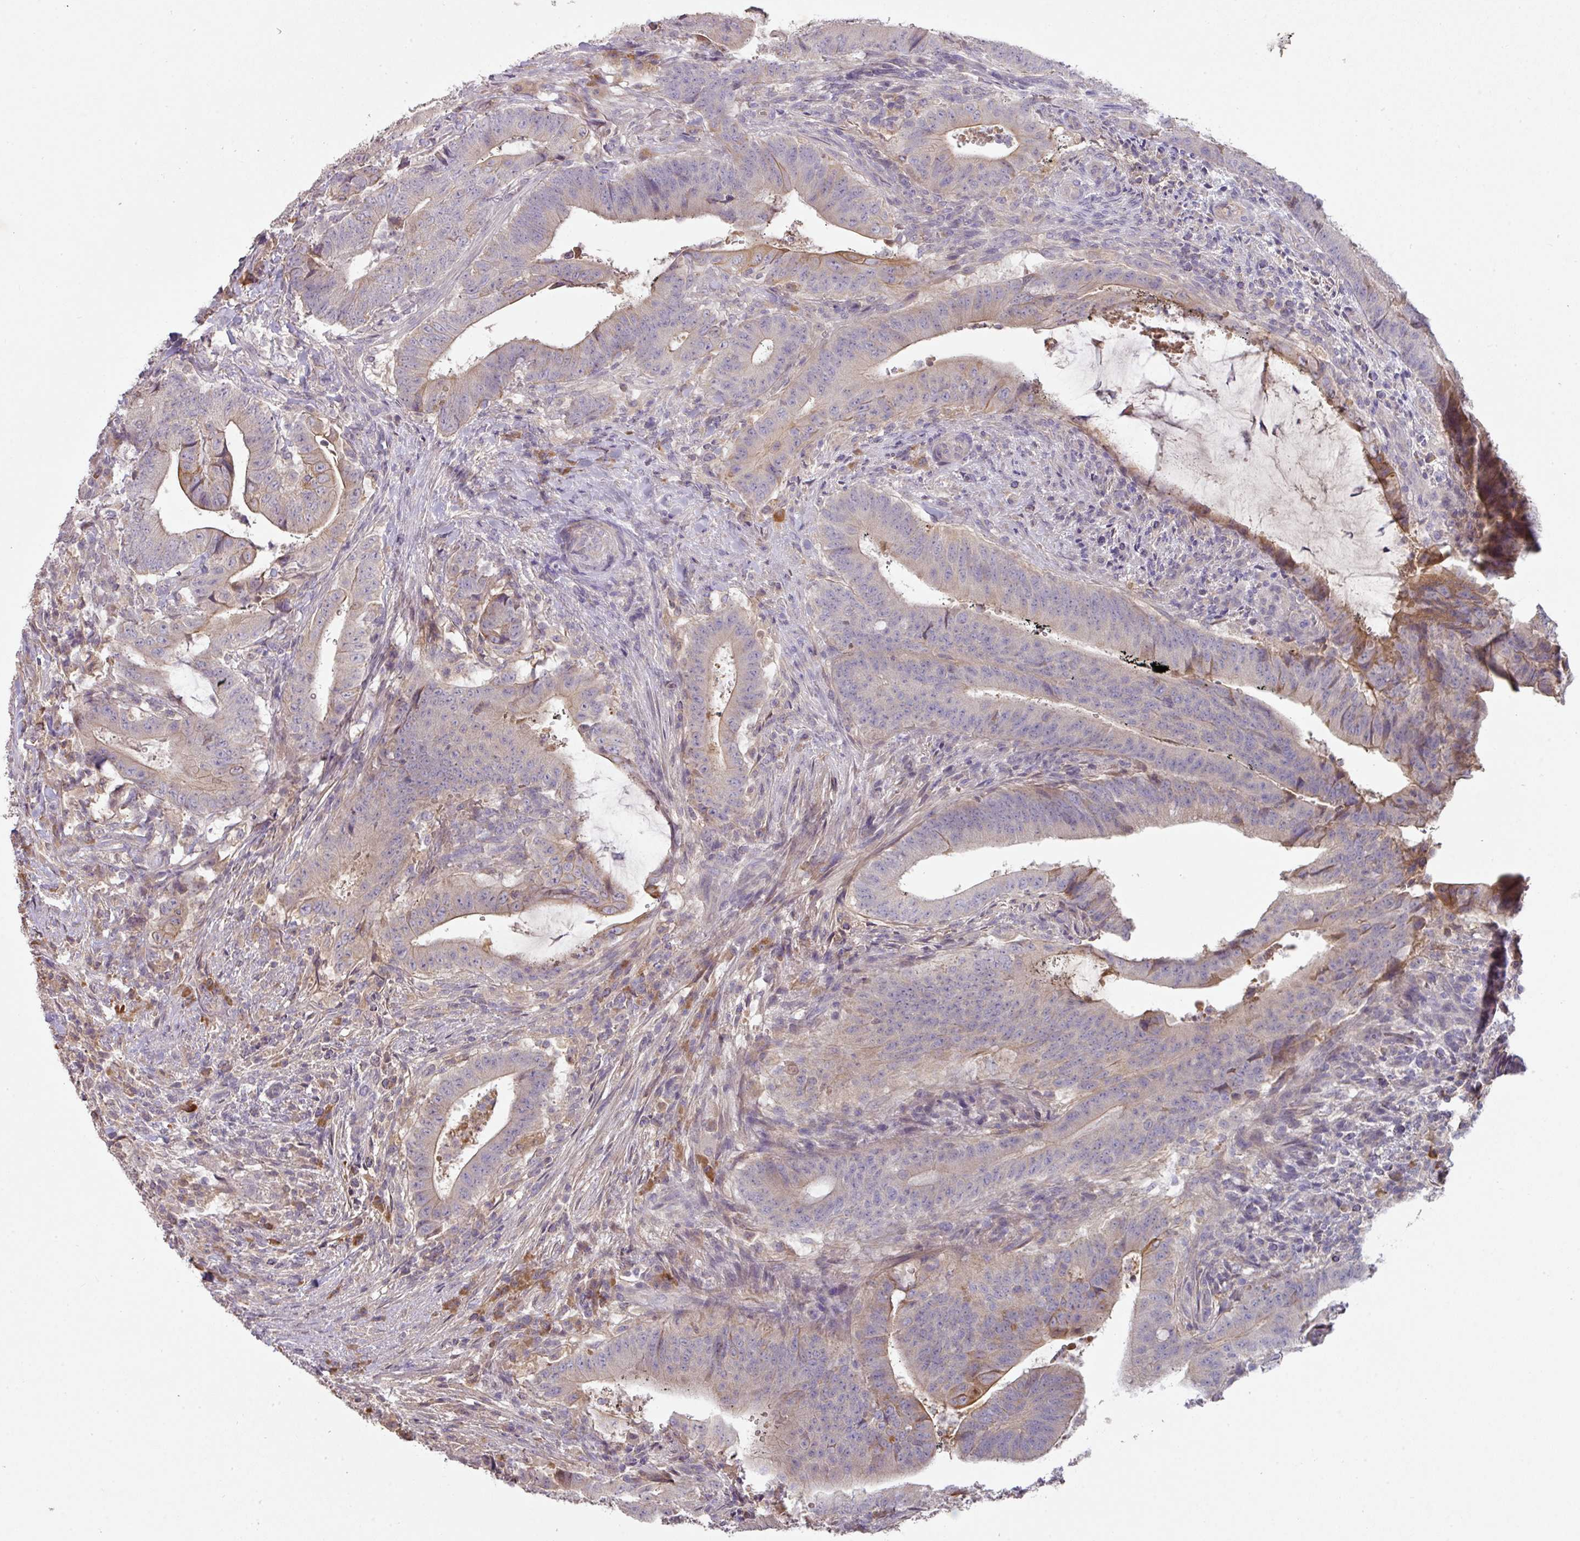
{"staining": {"intensity": "moderate", "quantity": "<25%", "location": "cytoplasmic/membranous"}, "tissue": "colorectal cancer", "cell_type": "Tumor cells", "image_type": "cancer", "snomed": [{"axis": "morphology", "description": "Adenocarcinoma, NOS"}, {"axis": "topography", "description": "Colon"}], "caption": "This histopathology image exhibits IHC staining of colorectal cancer (adenocarcinoma), with low moderate cytoplasmic/membranous staining in approximately <25% of tumor cells.", "gene": "ZNF266", "patient": {"sex": "female", "age": 43}}